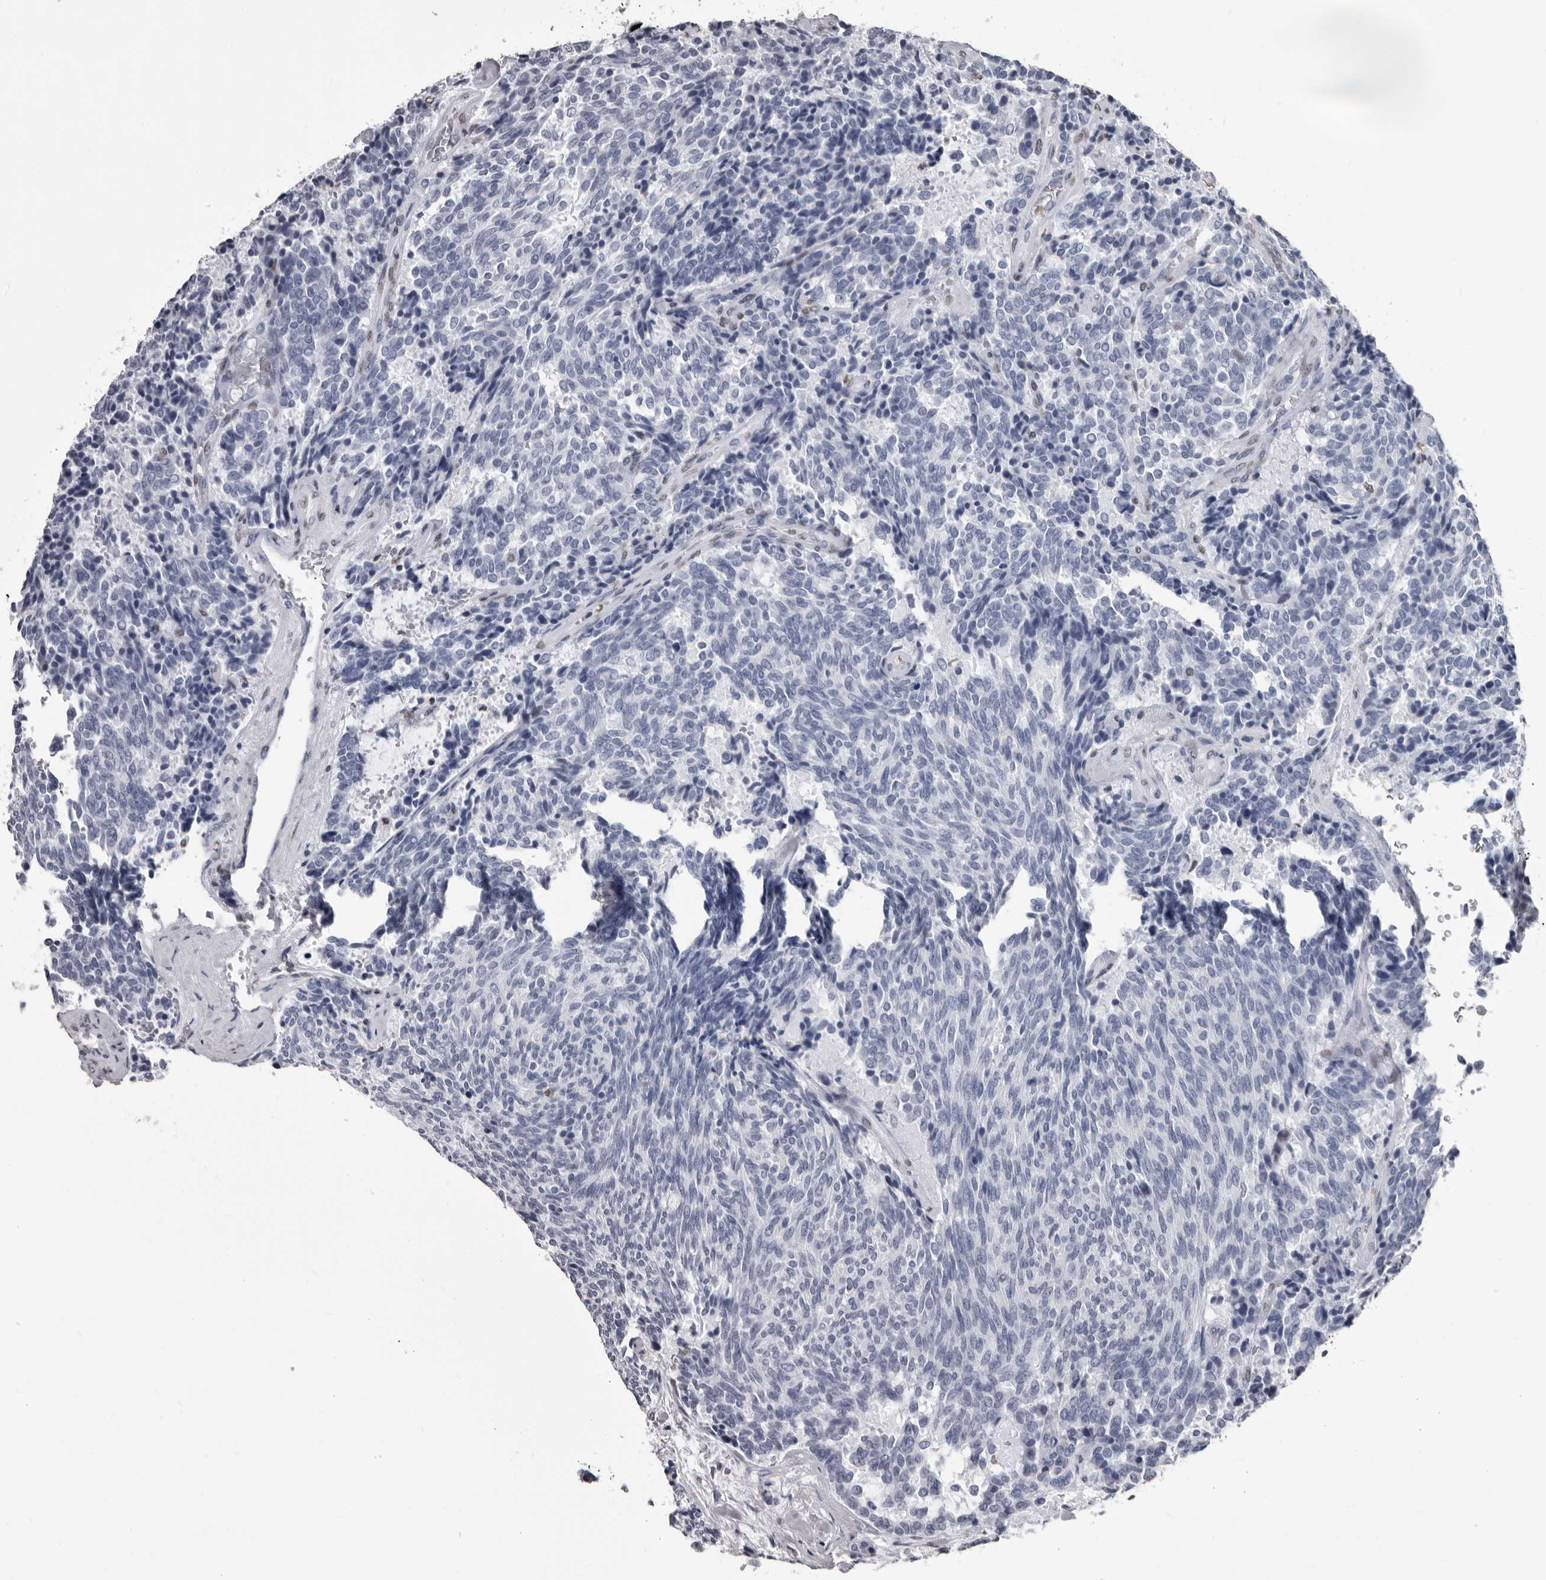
{"staining": {"intensity": "negative", "quantity": "none", "location": "none"}, "tissue": "carcinoid", "cell_type": "Tumor cells", "image_type": "cancer", "snomed": [{"axis": "morphology", "description": "Carcinoid, malignant, NOS"}, {"axis": "topography", "description": "Pancreas"}], "caption": "Carcinoid stained for a protein using IHC shows no staining tumor cells.", "gene": "AHR", "patient": {"sex": "female", "age": 54}}